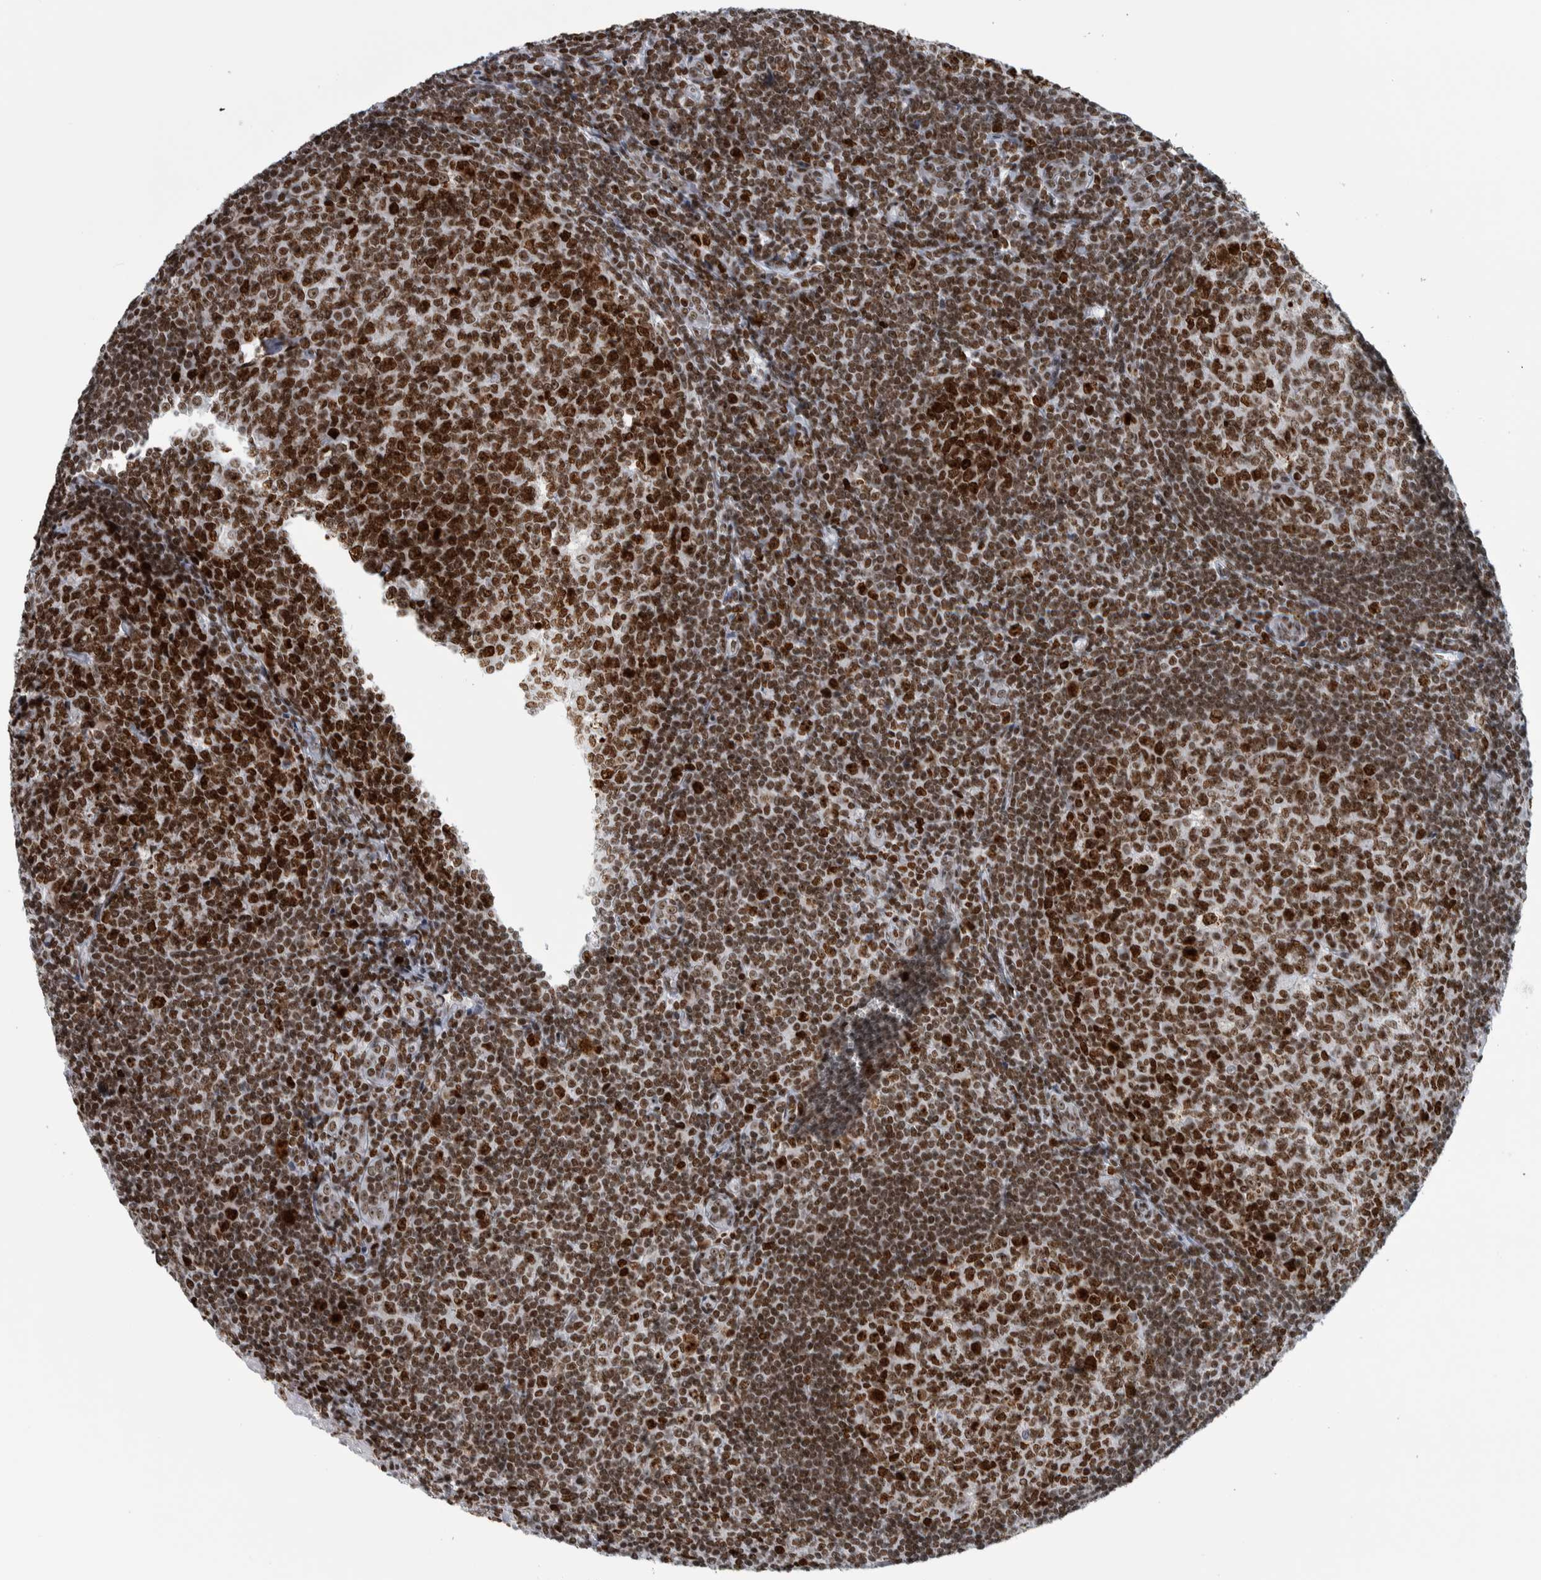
{"staining": {"intensity": "strong", "quantity": ">75%", "location": "nuclear"}, "tissue": "tonsil", "cell_type": "Germinal center cells", "image_type": "normal", "snomed": [{"axis": "morphology", "description": "Normal tissue, NOS"}, {"axis": "topography", "description": "Tonsil"}], "caption": "This micrograph displays unremarkable tonsil stained with immunohistochemistry (IHC) to label a protein in brown. The nuclear of germinal center cells show strong positivity for the protein. Nuclei are counter-stained blue.", "gene": "TOP2B", "patient": {"sex": "male", "age": 37}}